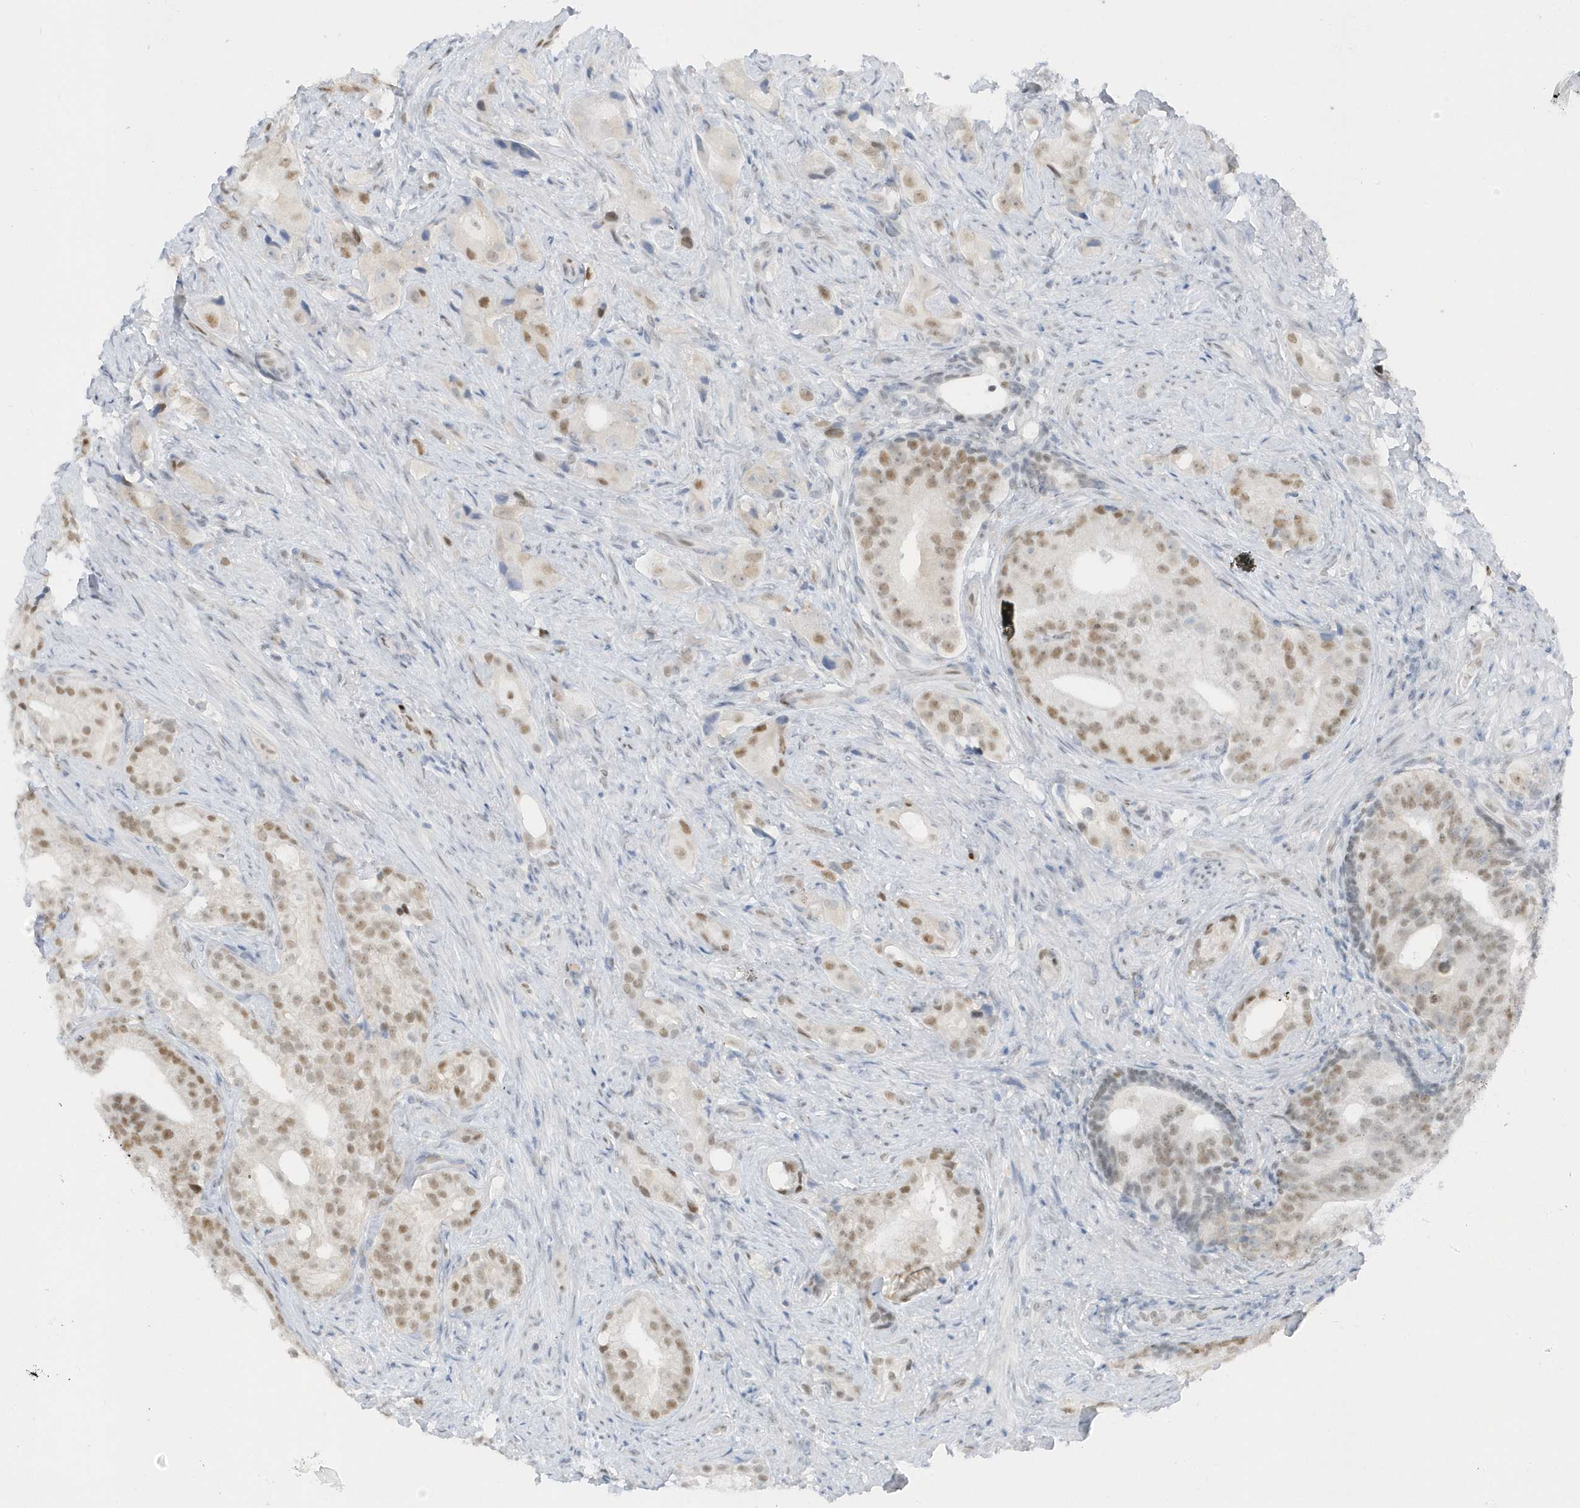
{"staining": {"intensity": "moderate", "quantity": ">75%", "location": "nuclear"}, "tissue": "prostate cancer", "cell_type": "Tumor cells", "image_type": "cancer", "snomed": [{"axis": "morphology", "description": "Adenocarcinoma, Low grade"}, {"axis": "topography", "description": "Prostate"}], "caption": "Immunohistochemical staining of prostate adenocarcinoma (low-grade) displays medium levels of moderate nuclear staining in approximately >75% of tumor cells.", "gene": "SMIM34", "patient": {"sex": "male", "age": 71}}